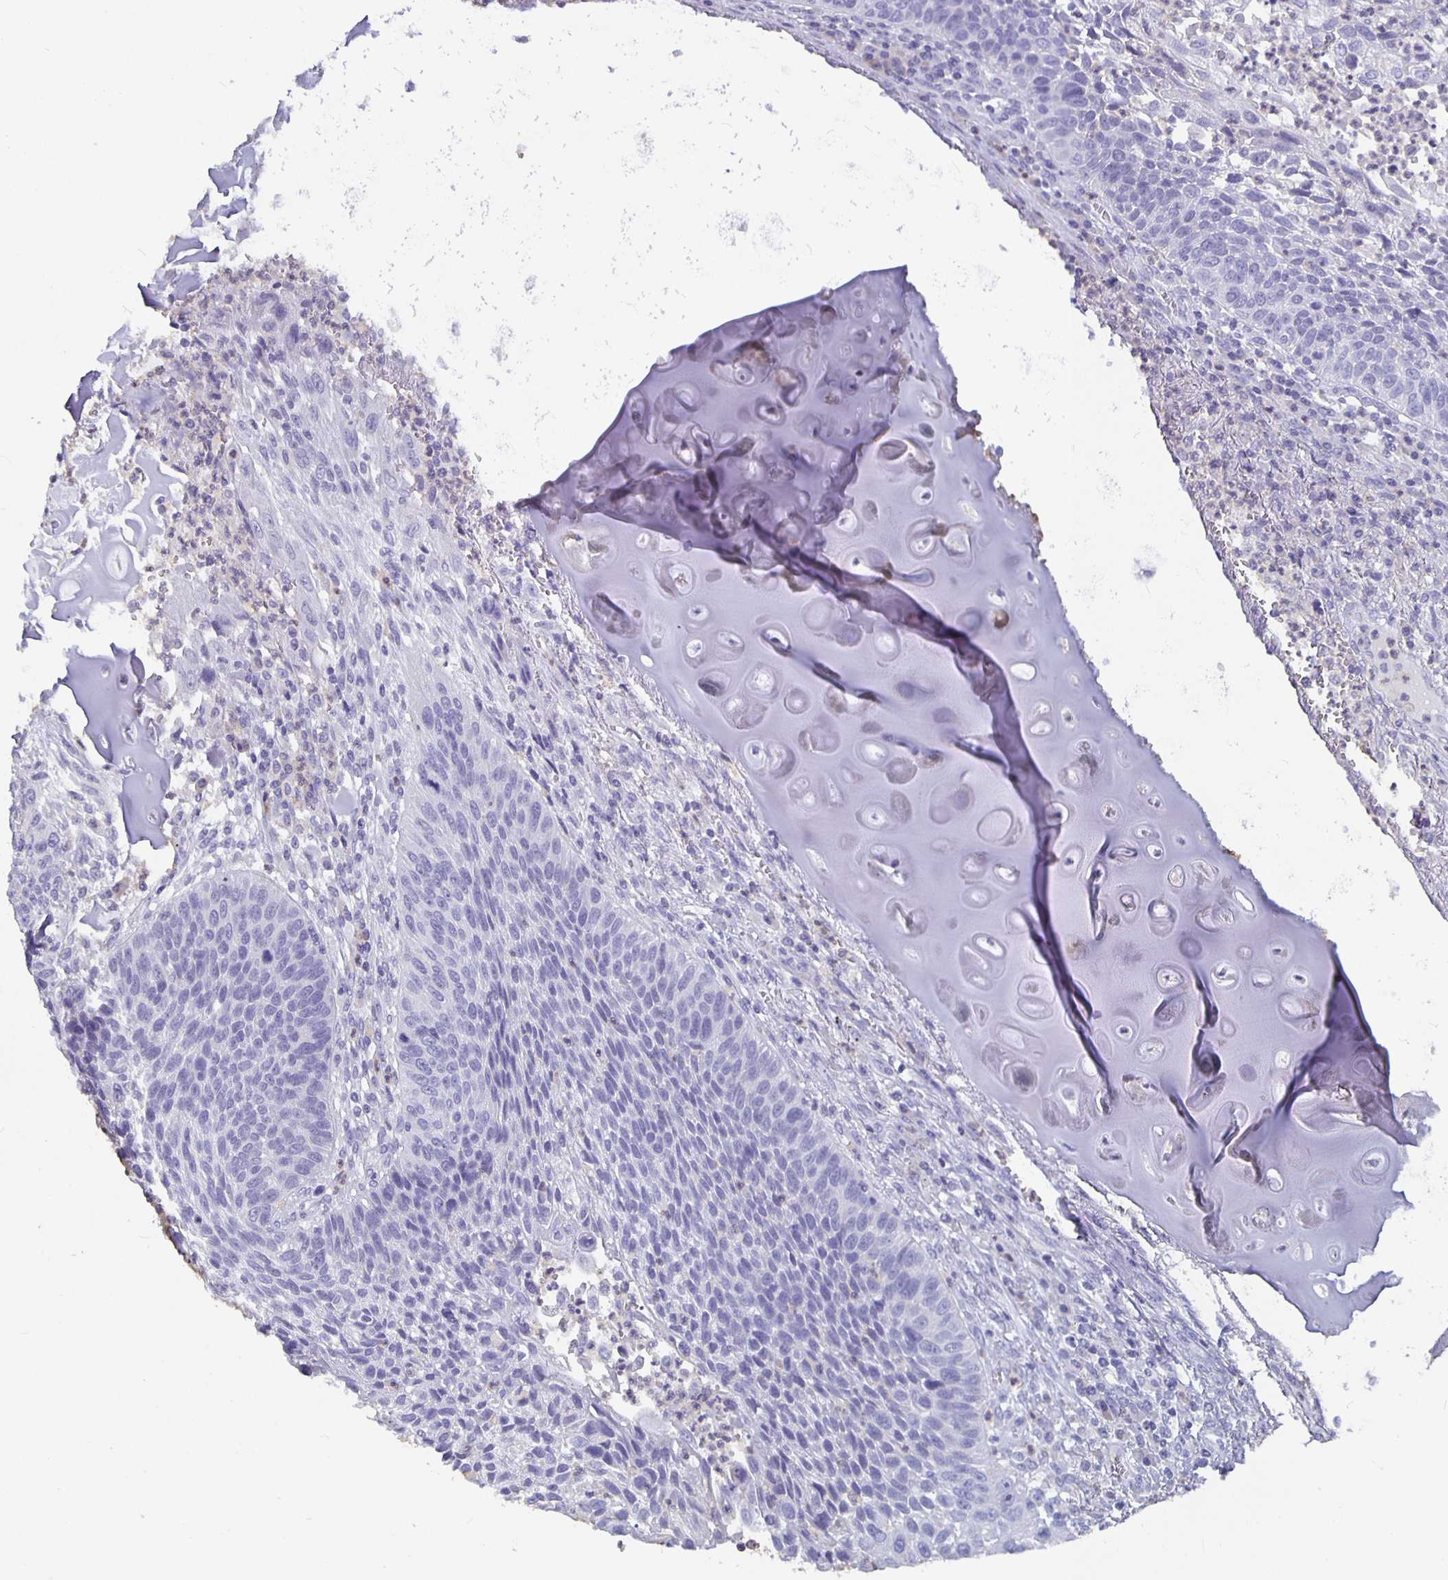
{"staining": {"intensity": "negative", "quantity": "none", "location": "none"}, "tissue": "lung cancer", "cell_type": "Tumor cells", "image_type": "cancer", "snomed": [{"axis": "morphology", "description": "Squamous cell carcinoma, NOS"}, {"axis": "morphology", "description": "Squamous cell carcinoma, metastatic, NOS"}, {"axis": "topography", "description": "Lung"}, {"axis": "topography", "description": "Pleura, NOS"}], "caption": "Immunohistochemistry of lung cancer (metastatic squamous cell carcinoma) exhibits no positivity in tumor cells.", "gene": "GPX4", "patient": {"sex": "male", "age": 72}}